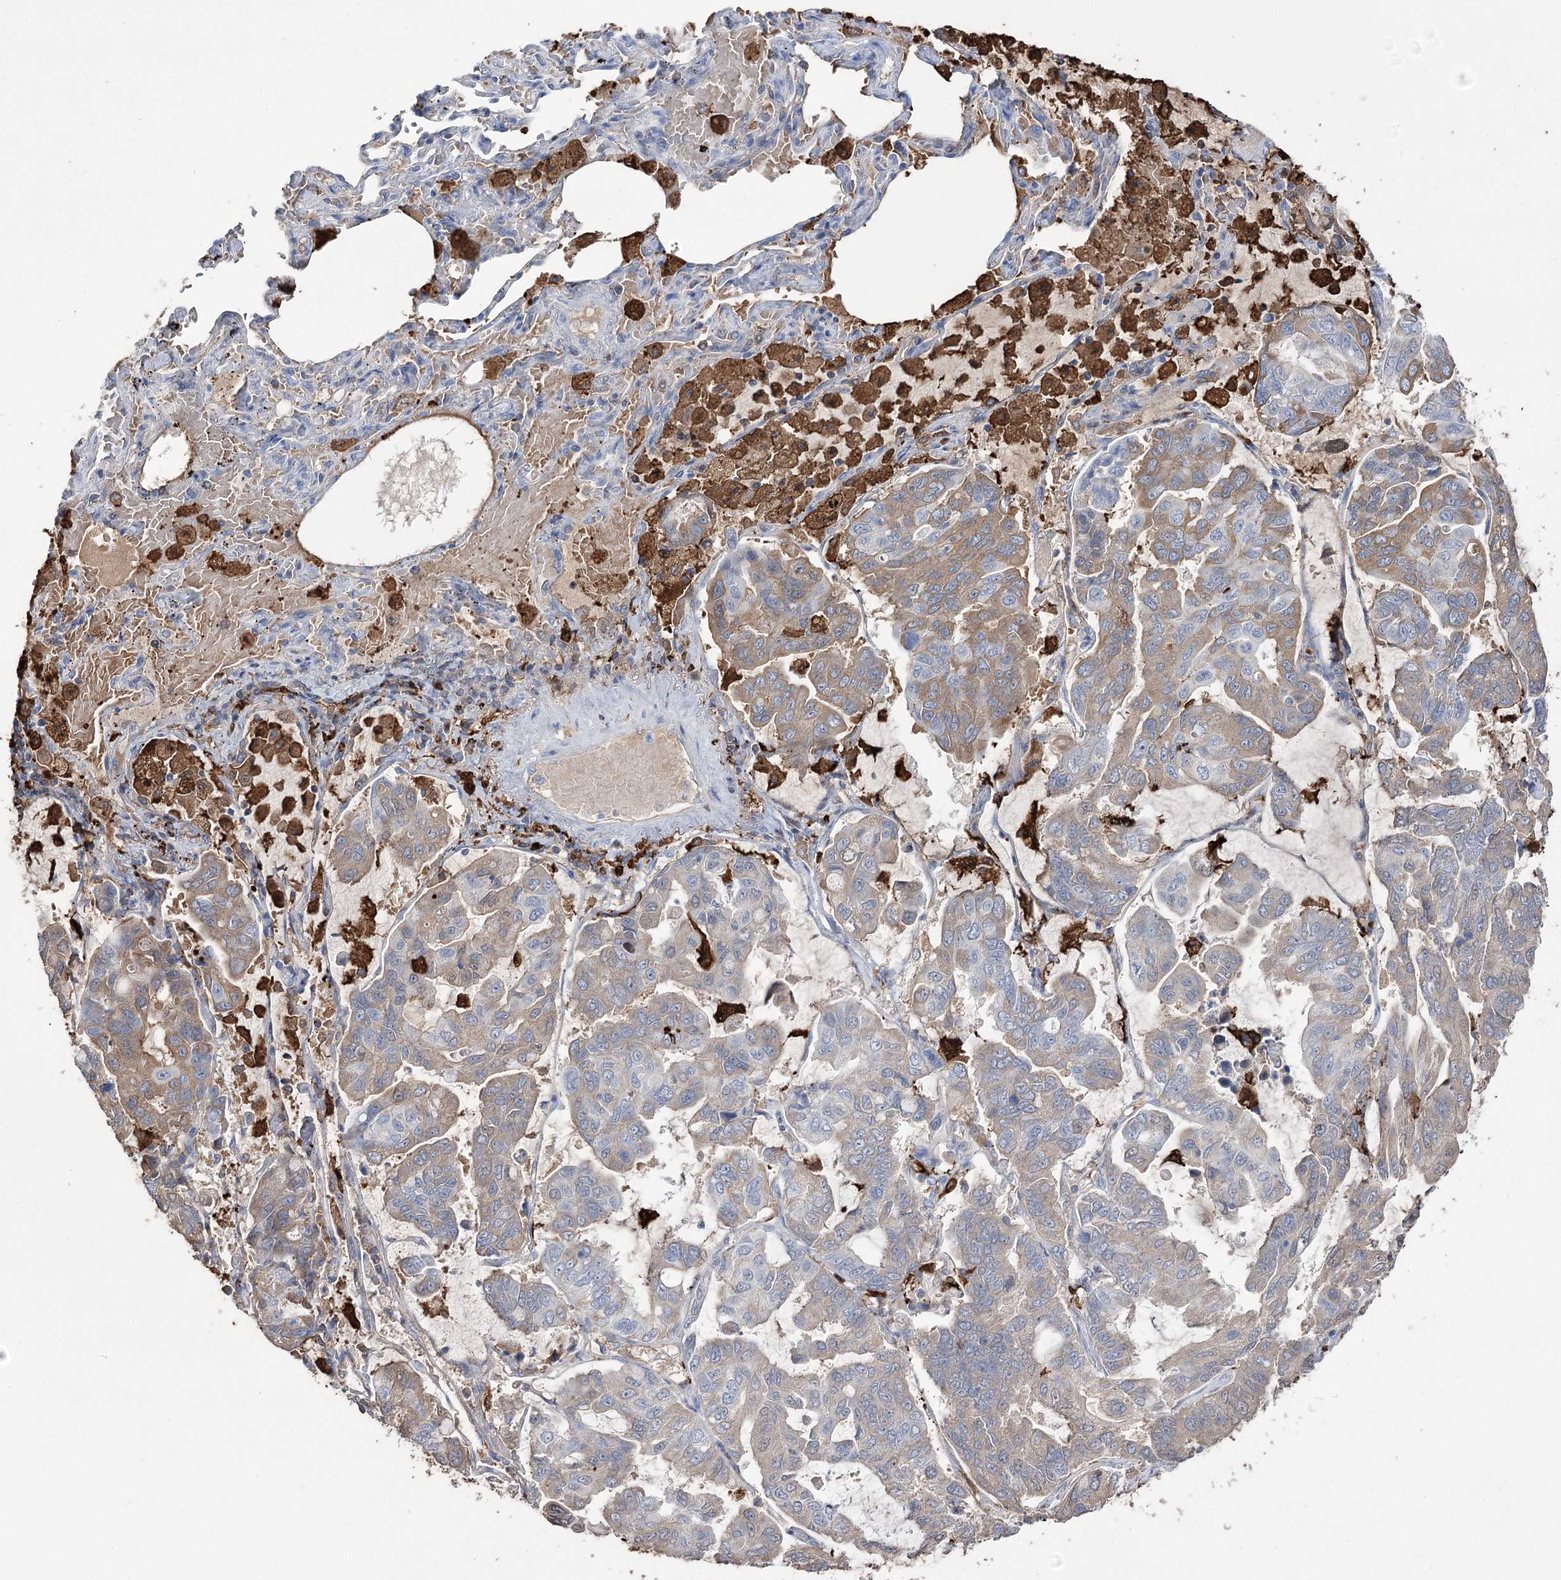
{"staining": {"intensity": "moderate", "quantity": "25%-75%", "location": "cytoplasmic/membranous"}, "tissue": "lung cancer", "cell_type": "Tumor cells", "image_type": "cancer", "snomed": [{"axis": "morphology", "description": "Adenocarcinoma, NOS"}, {"axis": "topography", "description": "Lung"}], "caption": "IHC staining of adenocarcinoma (lung), which displays medium levels of moderate cytoplasmic/membranous expression in approximately 25%-75% of tumor cells indicating moderate cytoplasmic/membranous protein expression. The staining was performed using DAB (3,3'-diaminobenzidine) (brown) for protein detection and nuclei were counterstained in hematoxylin (blue).", "gene": "ZNF622", "patient": {"sex": "male", "age": 64}}